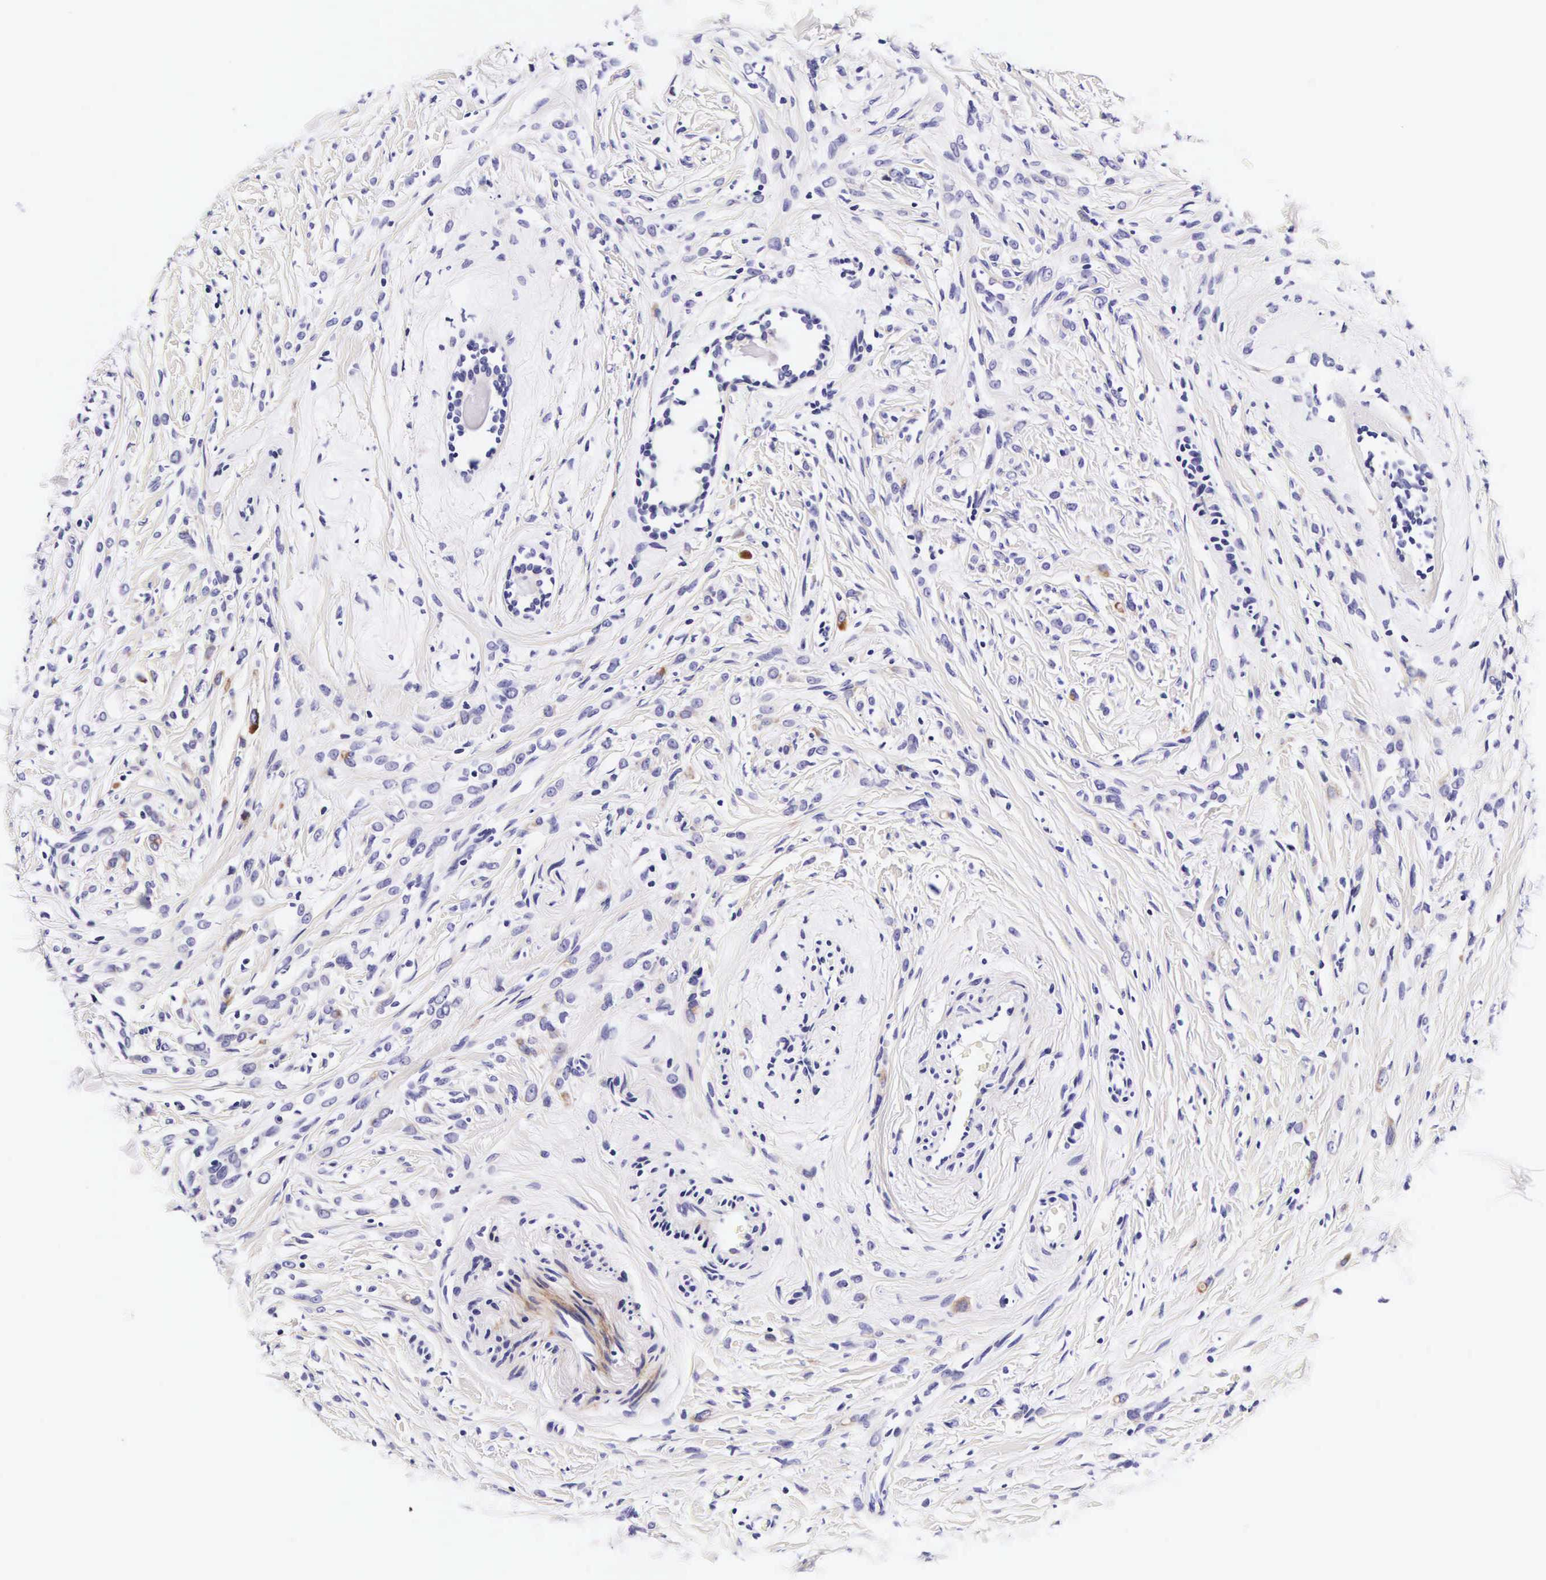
{"staining": {"intensity": "negative", "quantity": "none", "location": "none"}, "tissue": "breast cancer", "cell_type": "Tumor cells", "image_type": "cancer", "snomed": [{"axis": "morphology", "description": "Lobular carcinoma"}, {"axis": "topography", "description": "Breast"}], "caption": "This is a image of immunohistochemistry (IHC) staining of lobular carcinoma (breast), which shows no positivity in tumor cells.", "gene": "UPRT", "patient": {"sex": "female", "age": 57}}